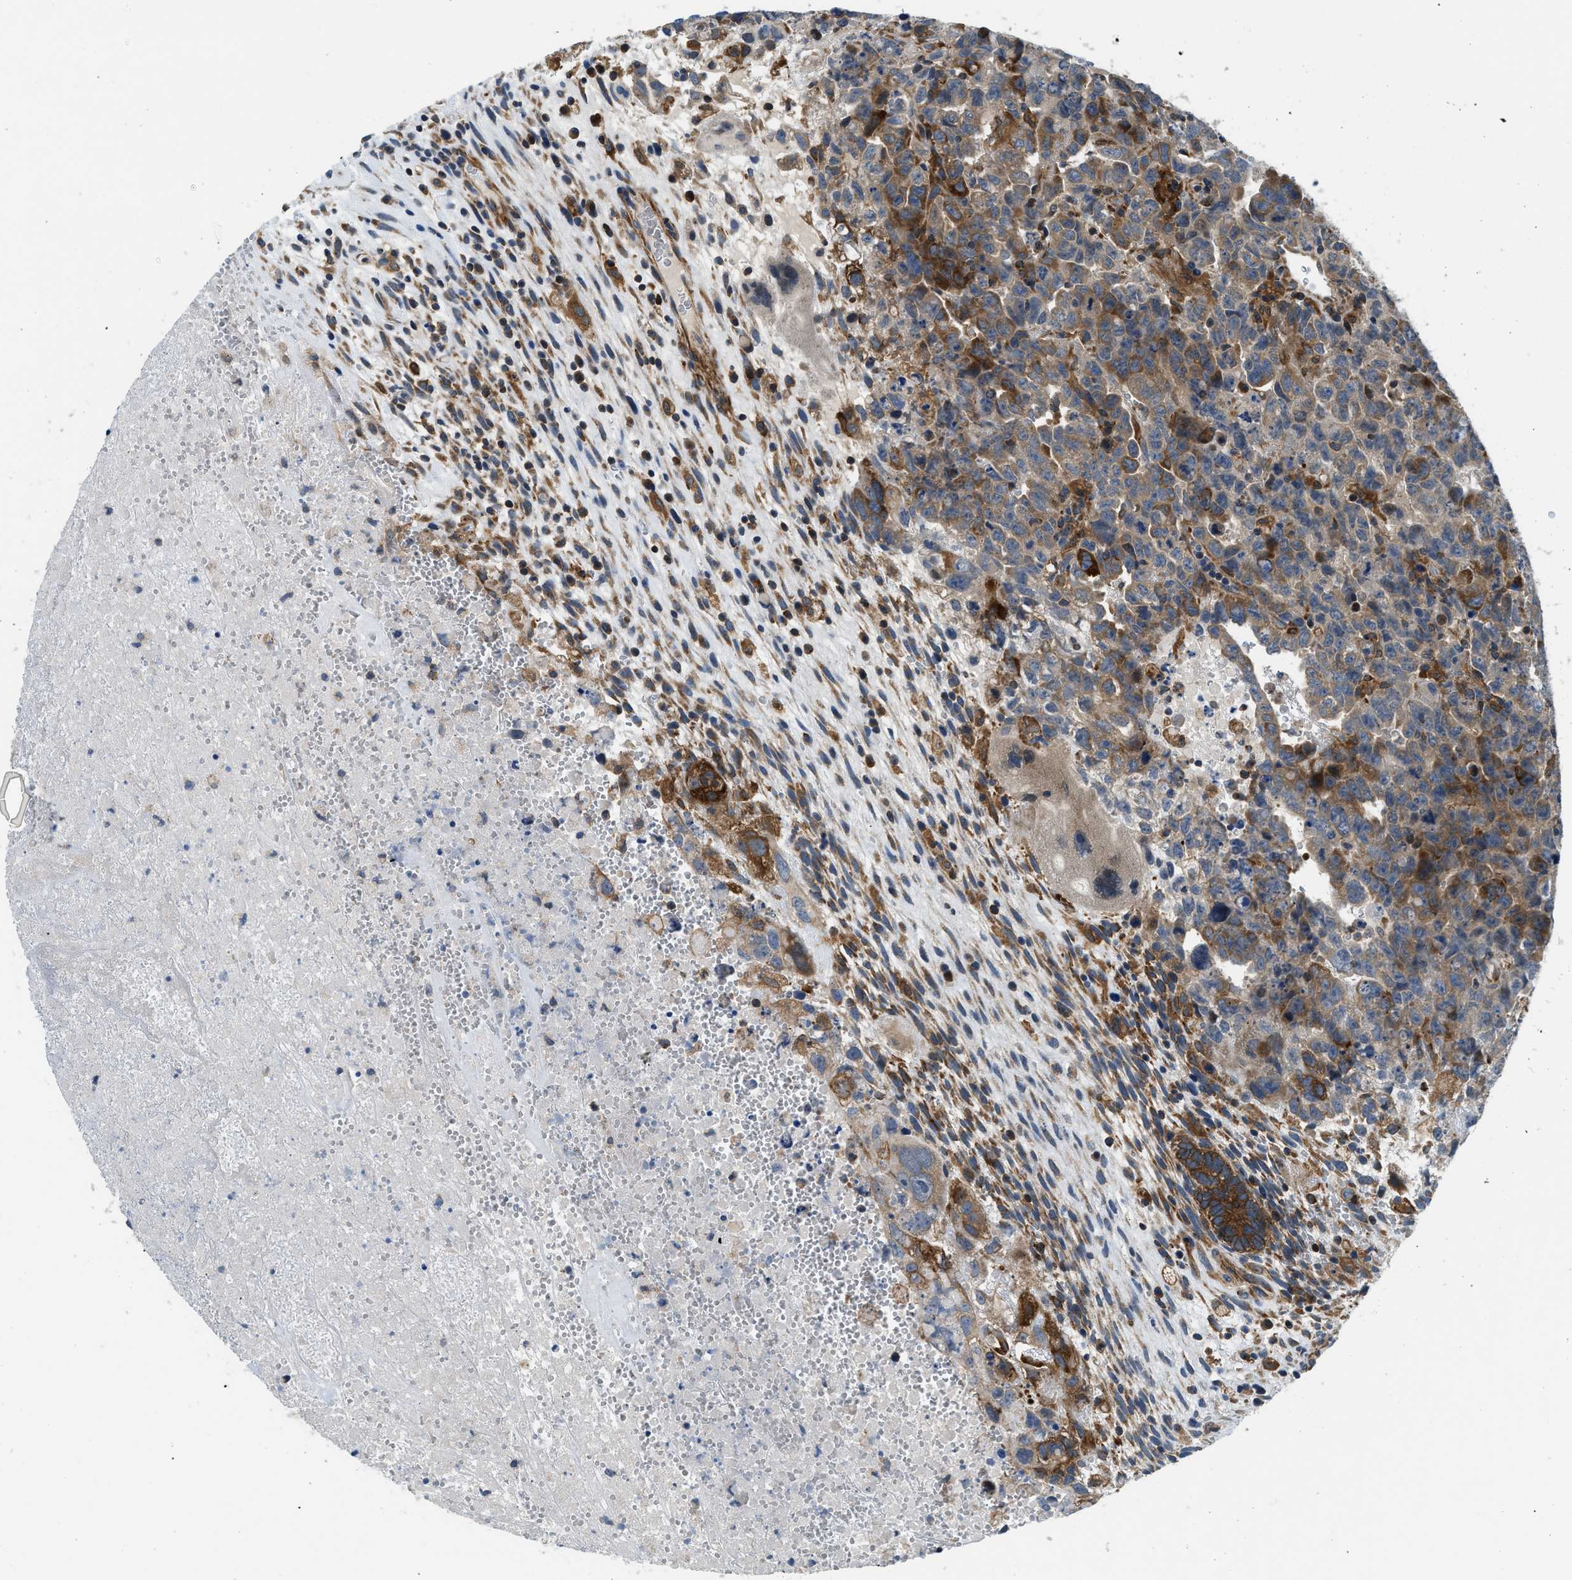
{"staining": {"intensity": "moderate", "quantity": ">75%", "location": "cytoplasmic/membranous"}, "tissue": "testis cancer", "cell_type": "Tumor cells", "image_type": "cancer", "snomed": [{"axis": "morphology", "description": "Carcinoma, Embryonal, NOS"}, {"axis": "topography", "description": "Testis"}], "caption": "This image exhibits IHC staining of testis cancer (embryonal carcinoma), with medium moderate cytoplasmic/membranous expression in about >75% of tumor cells.", "gene": "LPIN2", "patient": {"sex": "male", "age": 28}}